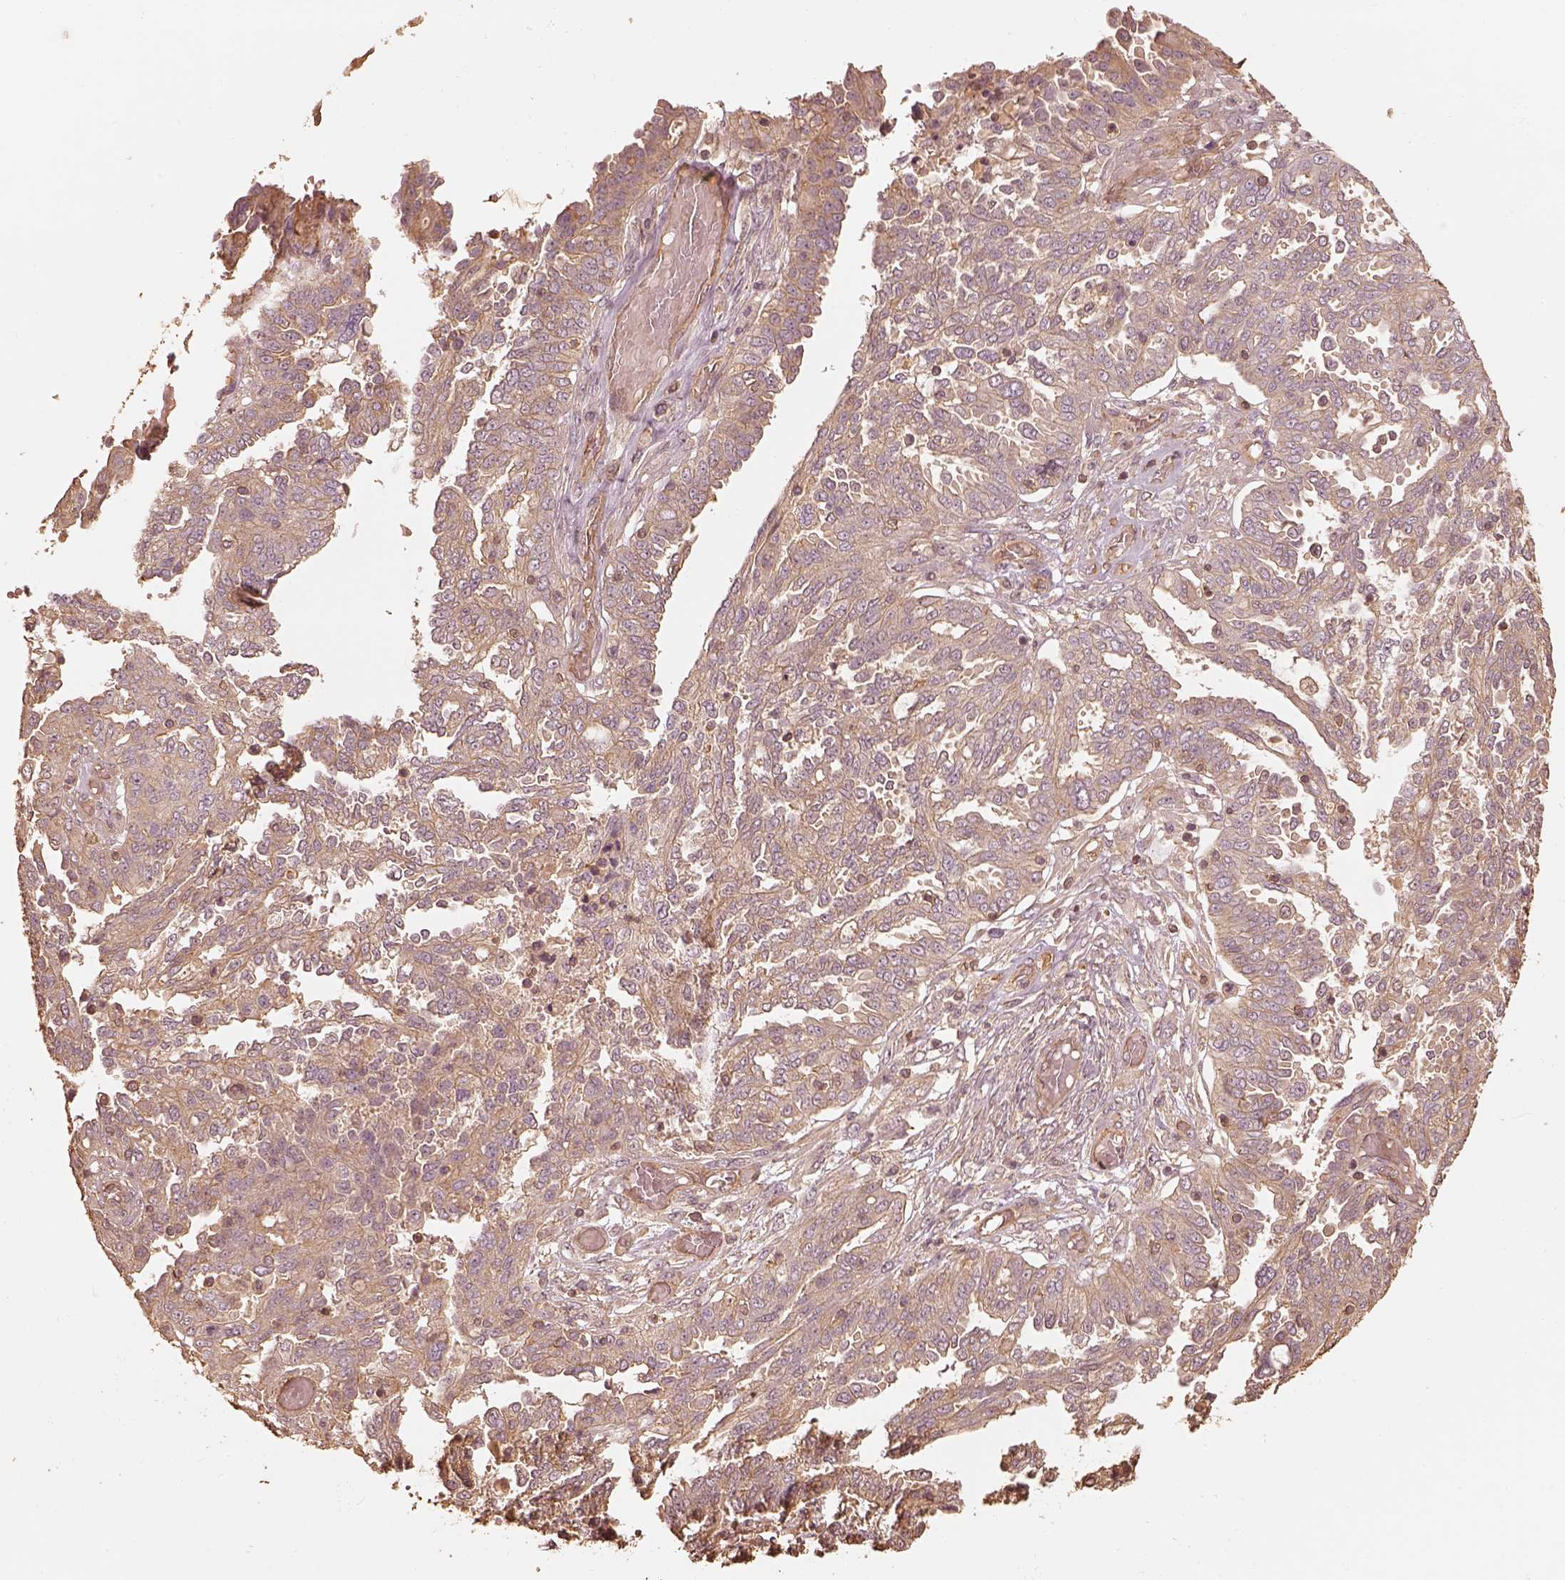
{"staining": {"intensity": "weak", "quantity": ">75%", "location": "cytoplasmic/membranous"}, "tissue": "ovarian cancer", "cell_type": "Tumor cells", "image_type": "cancer", "snomed": [{"axis": "morphology", "description": "Cystadenocarcinoma, serous, NOS"}, {"axis": "topography", "description": "Ovary"}], "caption": "An image of human ovarian serous cystadenocarcinoma stained for a protein displays weak cytoplasmic/membranous brown staining in tumor cells.", "gene": "WDR7", "patient": {"sex": "female", "age": 67}}